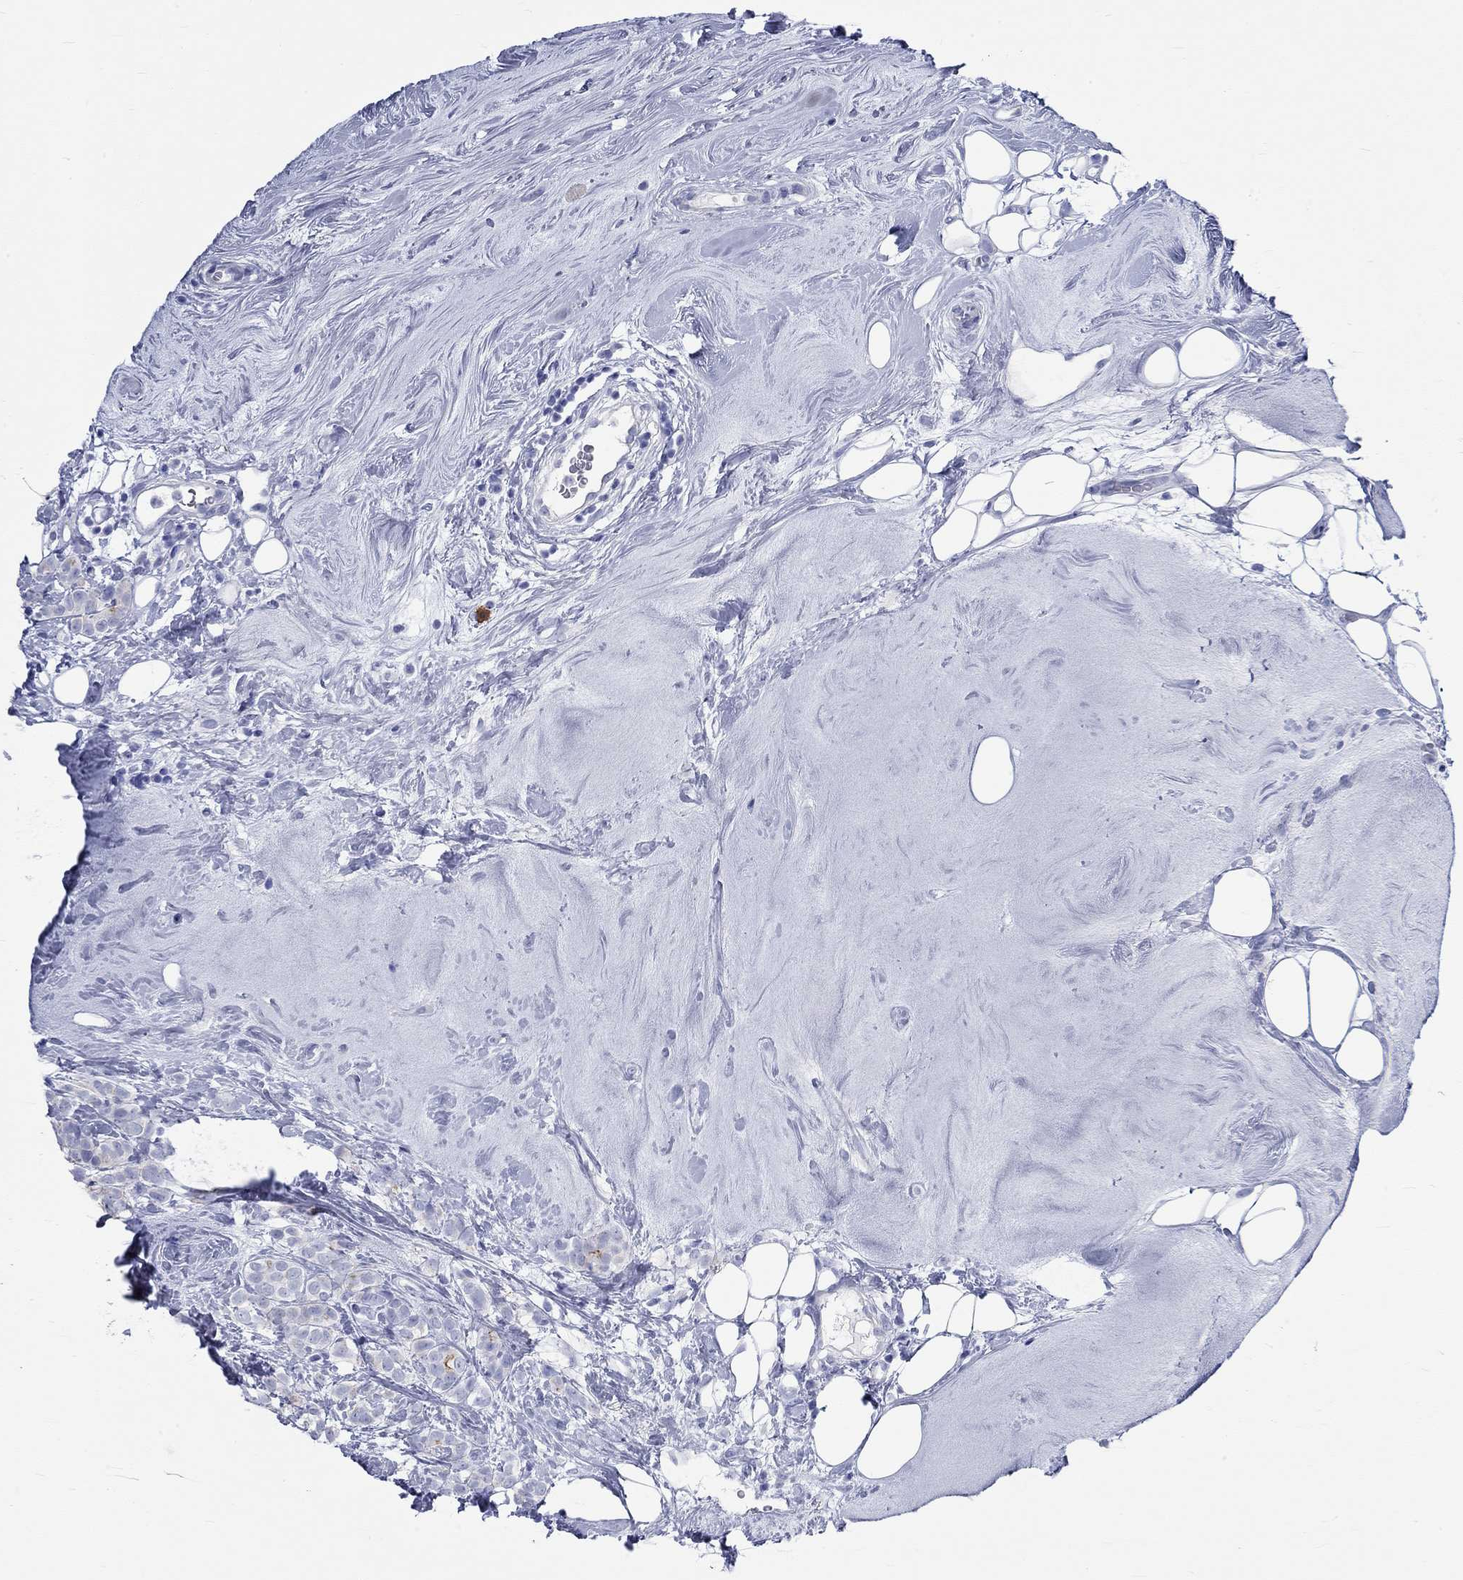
{"staining": {"intensity": "strong", "quantity": "<25%", "location": "cytoplasmic/membranous"}, "tissue": "breast cancer", "cell_type": "Tumor cells", "image_type": "cancer", "snomed": [{"axis": "morphology", "description": "Lobular carcinoma"}, {"axis": "topography", "description": "Breast"}], "caption": "Approximately <25% of tumor cells in breast cancer show strong cytoplasmic/membranous protein expression as visualized by brown immunohistochemical staining.", "gene": "SPATA9", "patient": {"sex": "female", "age": 49}}